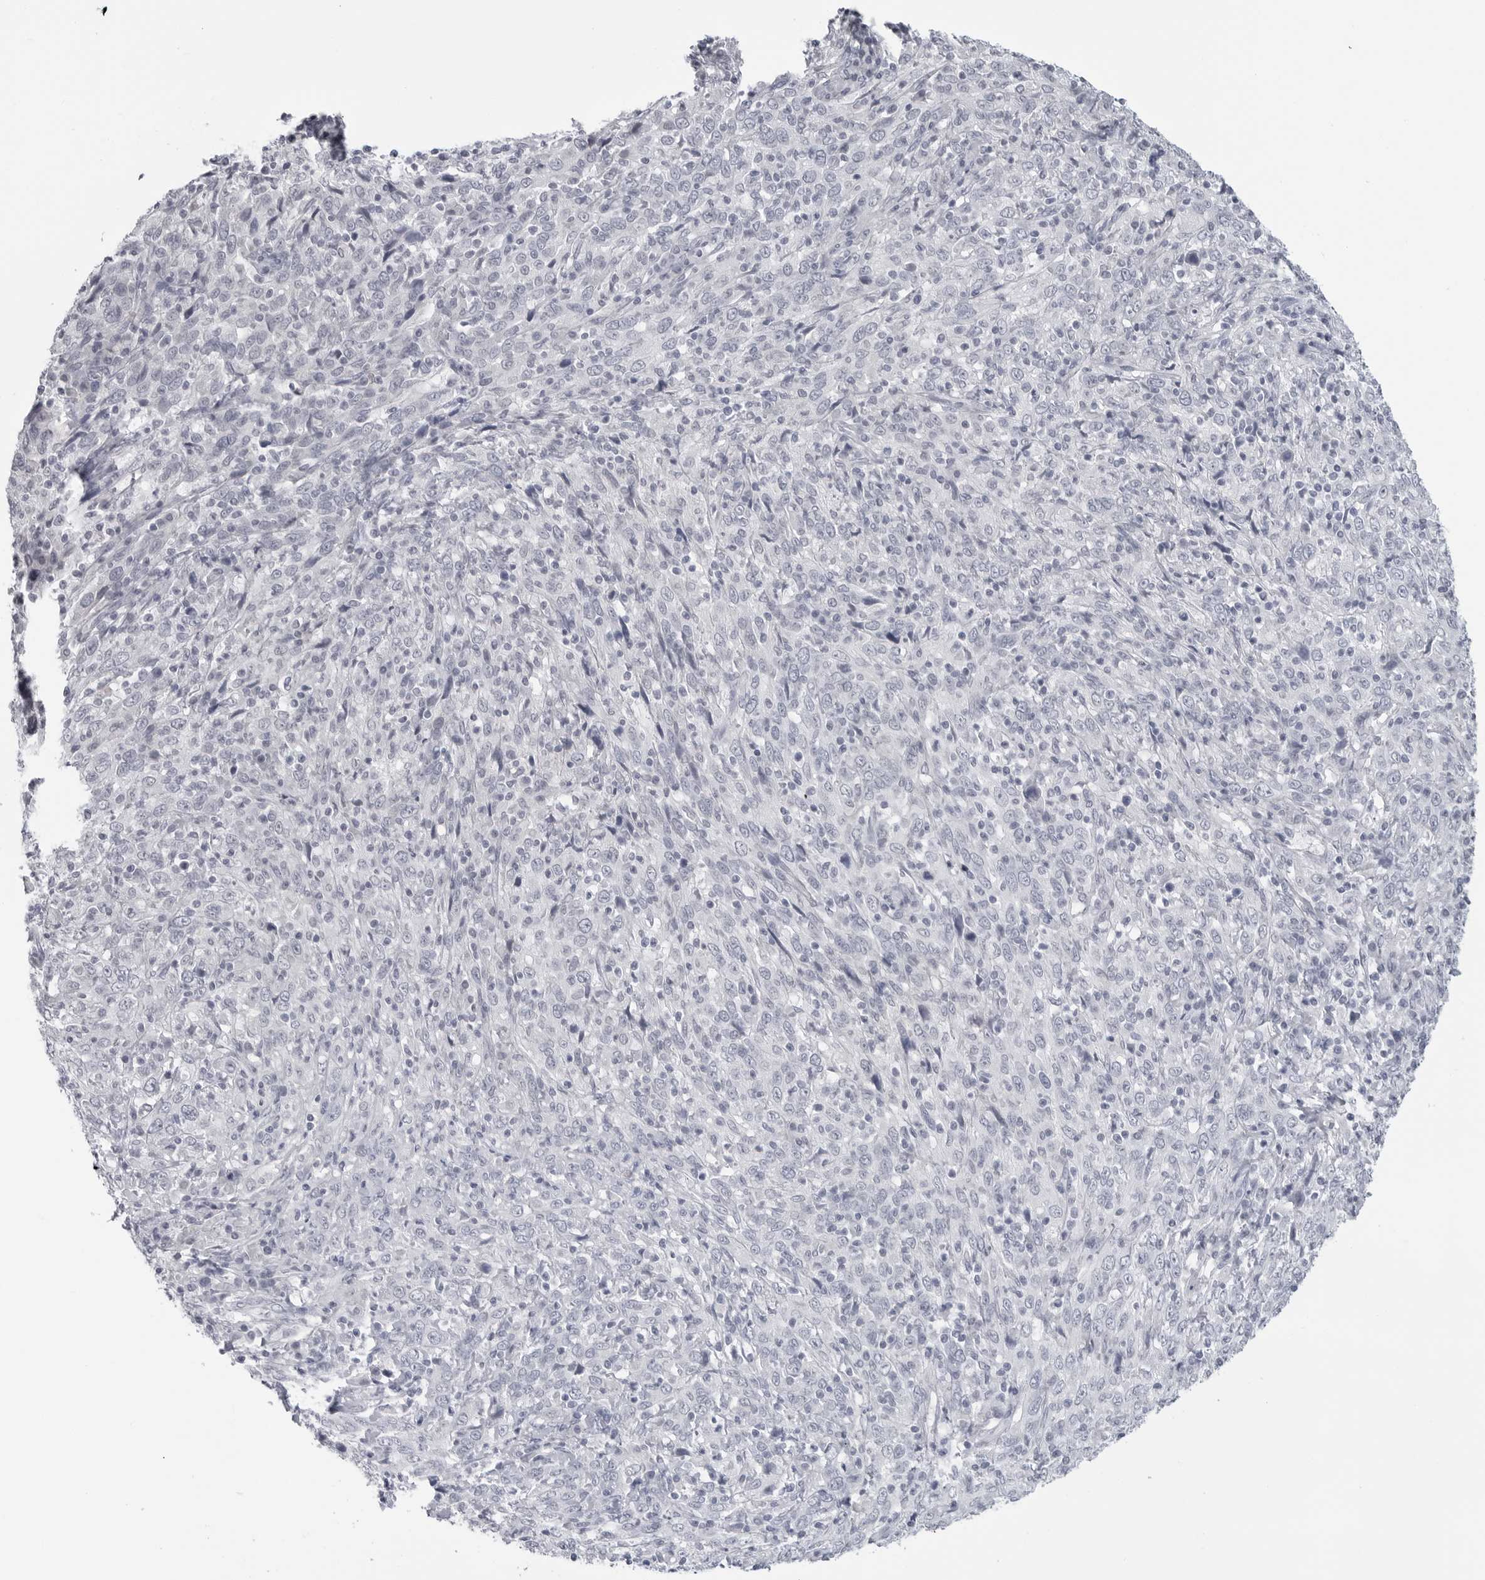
{"staining": {"intensity": "negative", "quantity": "none", "location": "none"}, "tissue": "cervical cancer", "cell_type": "Tumor cells", "image_type": "cancer", "snomed": [{"axis": "morphology", "description": "Squamous cell carcinoma, NOS"}, {"axis": "topography", "description": "Cervix"}], "caption": "Photomicrograph shows no protein staining in tumor cells of cervical cancer (squamous cell carcinoma) tissue.", "gene": "PGA3", "patient": {"sex": "female", "age": 46}}